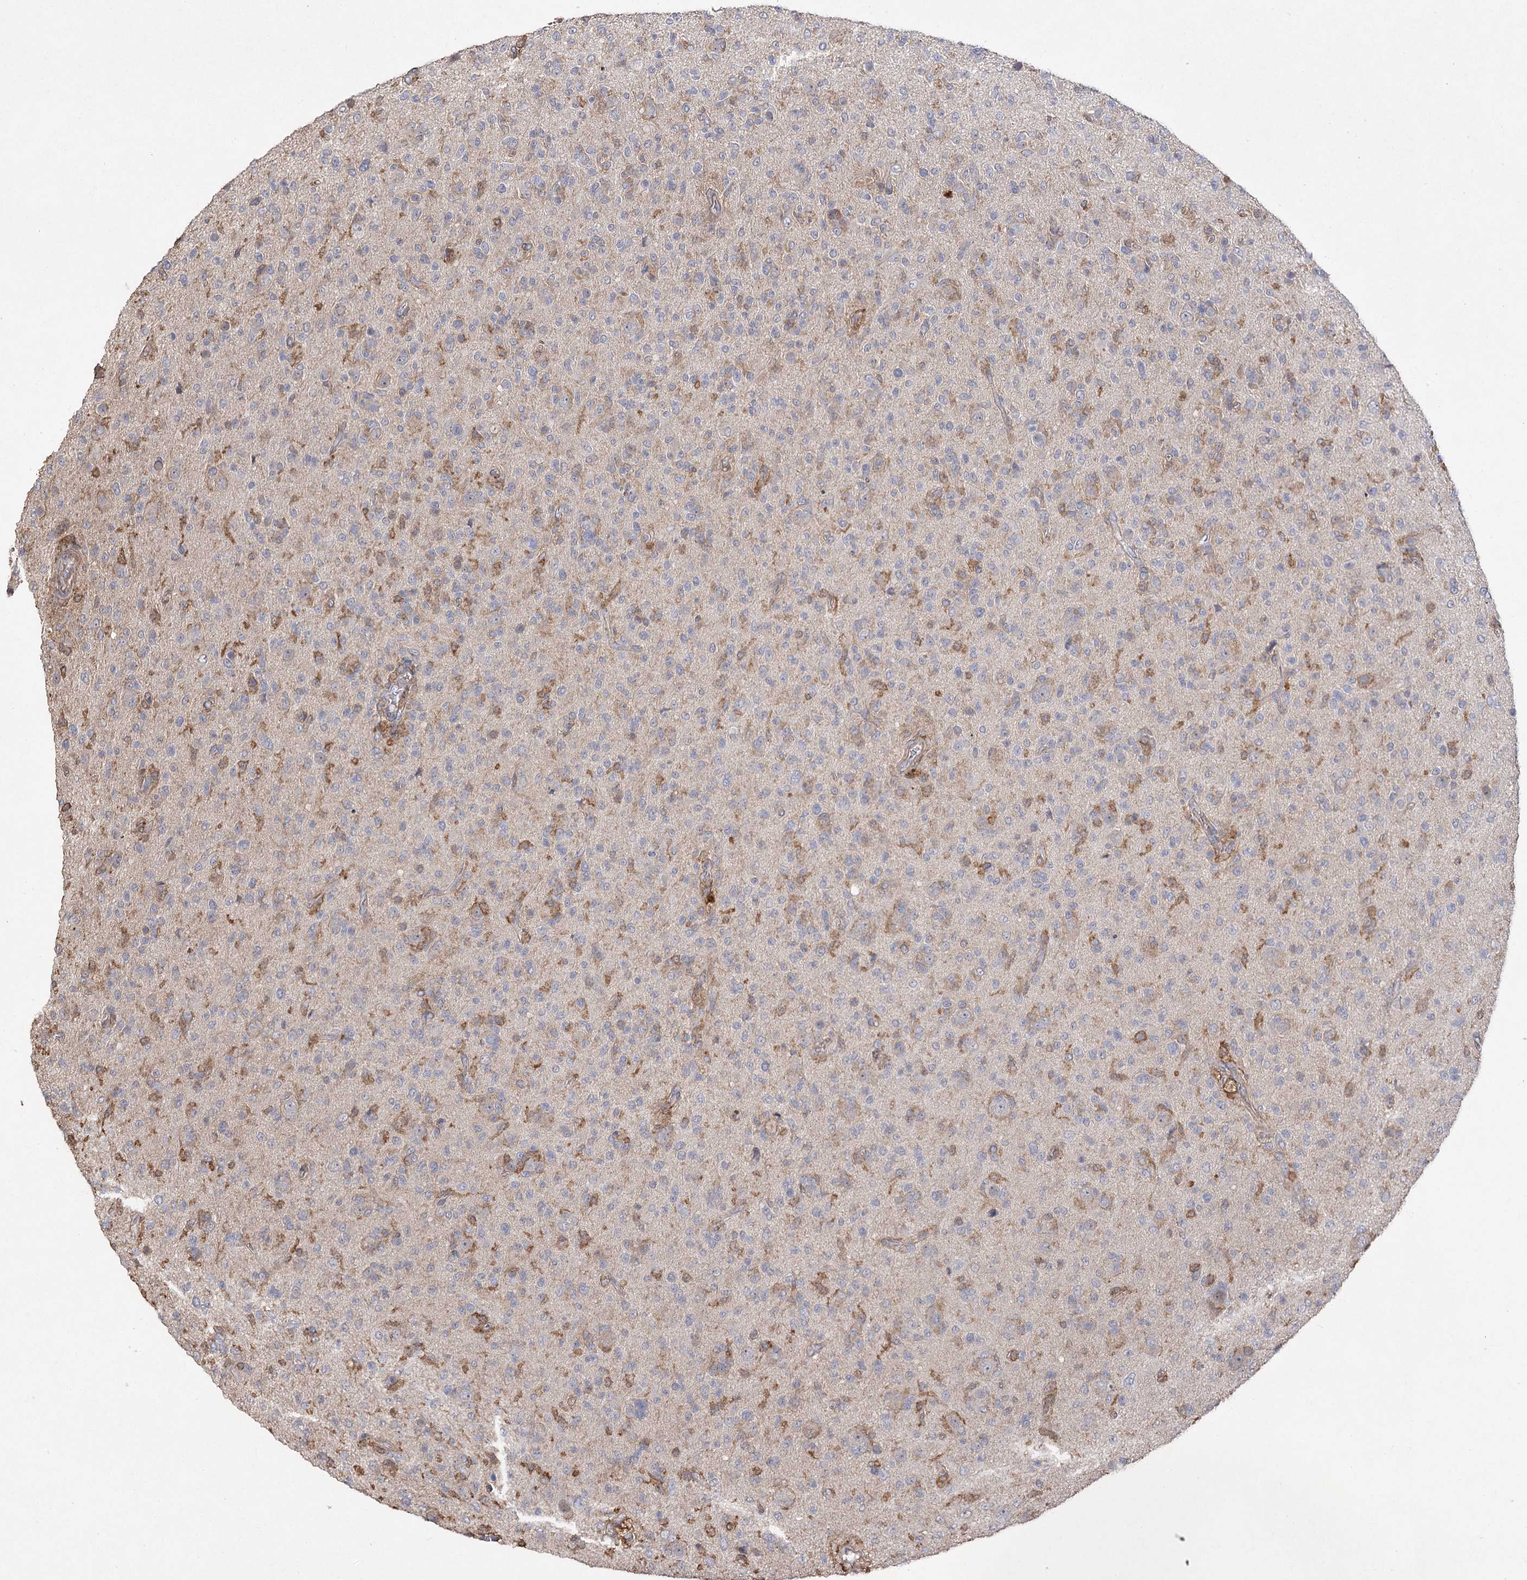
{"staining": {"intensity": "negative", "quantity": "none", "location": "none"}, "tissue": "glioma", "cell_type": "Tumor cells", "image_type": "cancer", "snomed": [{"axis": "morphology", "description": "Glioma, malignant, High grade"}, {"axis": "topography", "description": "Brain"}], "caption": "Tumor cells show no significant expression in glioma.", "gene": "OBSL1", "patient": {"sex": "female", "age": 57}}